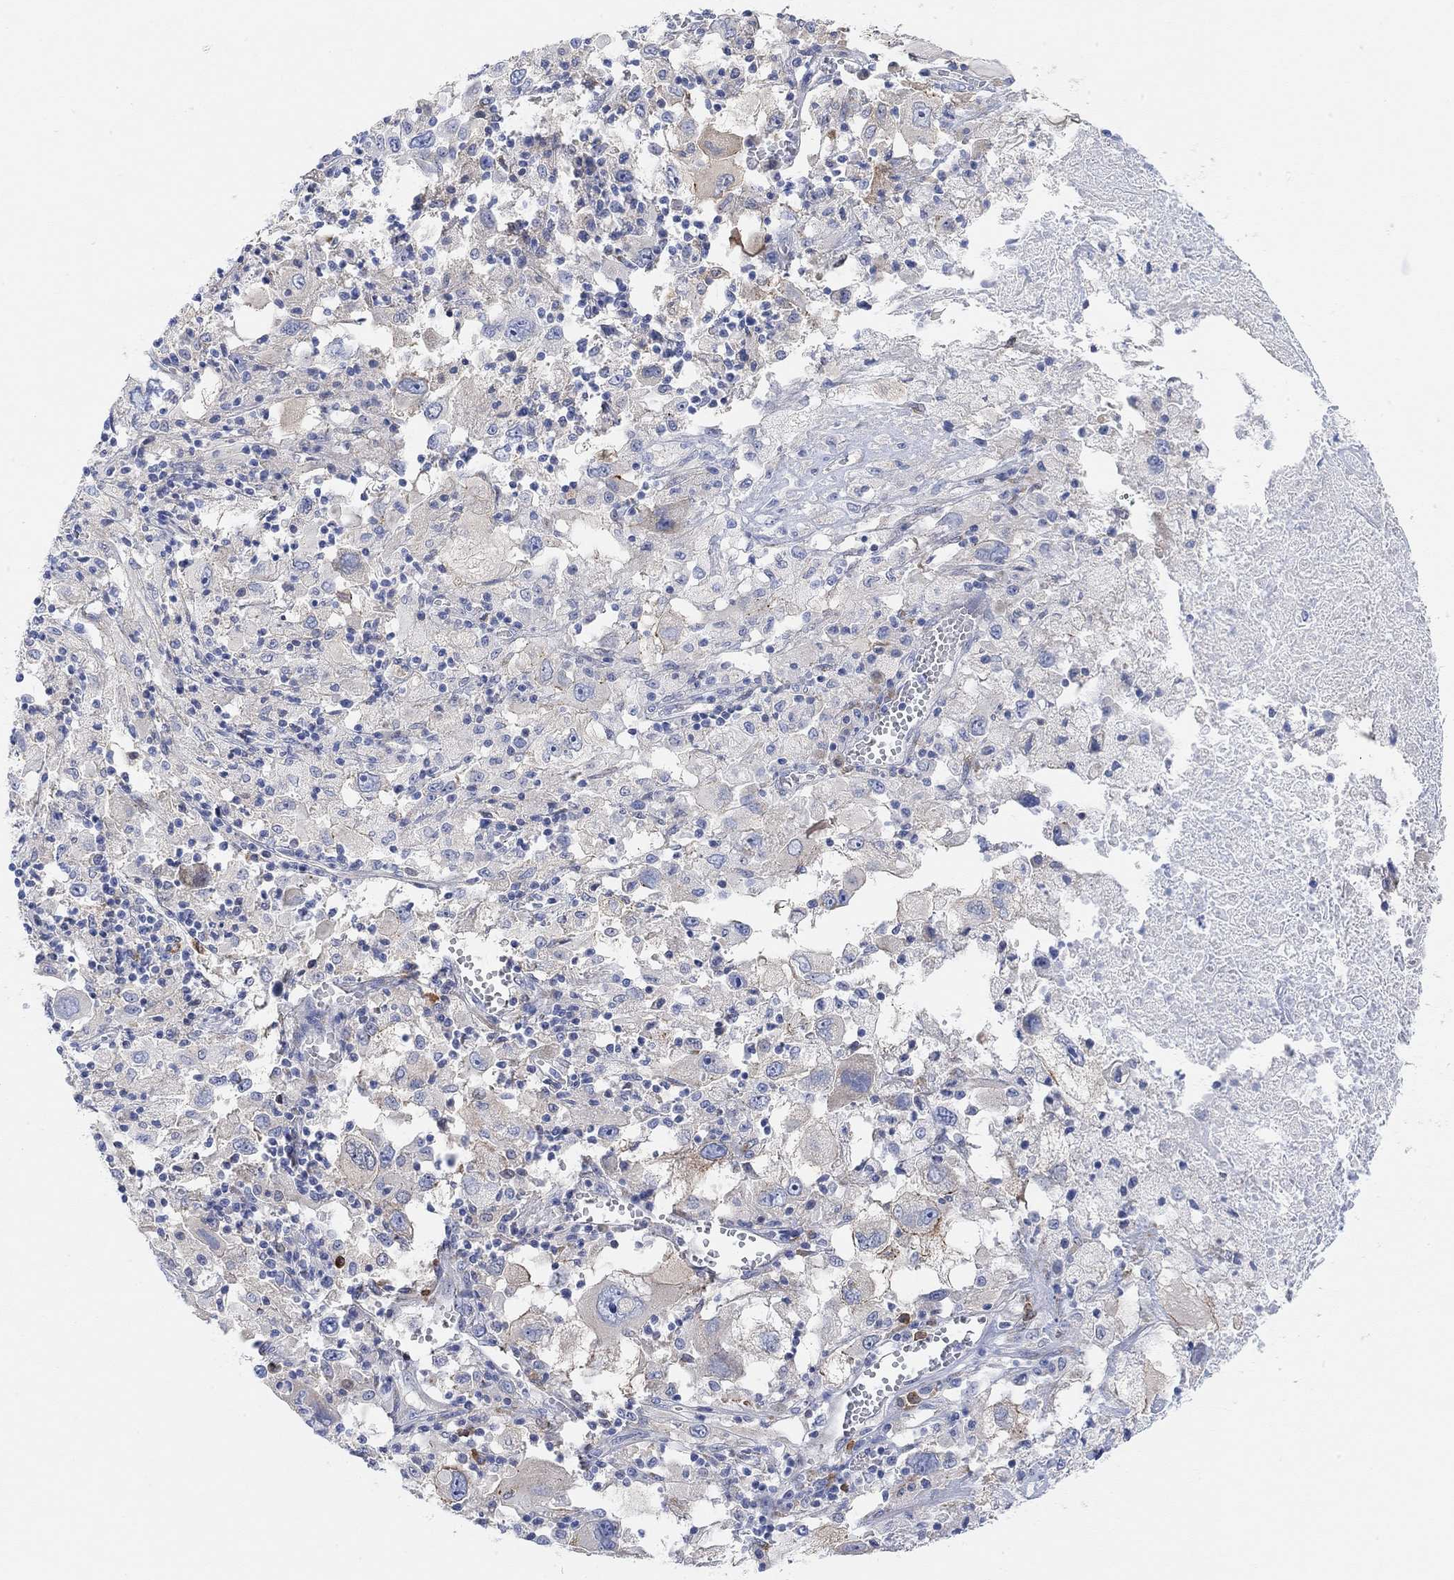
{"staining": {"intensity": "weak", "quantity": "<25%", "location": "cytoplasmic/membranous"}, "tissue": "melanoma", "cell_type": "Tumor cells", "image_type": "cancer", "snomed": [{"axis": "morphology", "description": "Malignant melanoma, Metastatic site"}, {"axis": "topography", "description": "Soft tissue"}], "caption": "This image is of melanoma stained with IHC to label a protein in brown with the nuclei are counter-stained blue. There is no expression in tumor cells.", "gene": "RGS1", "patient": {"sex": "male", "age": 50}}